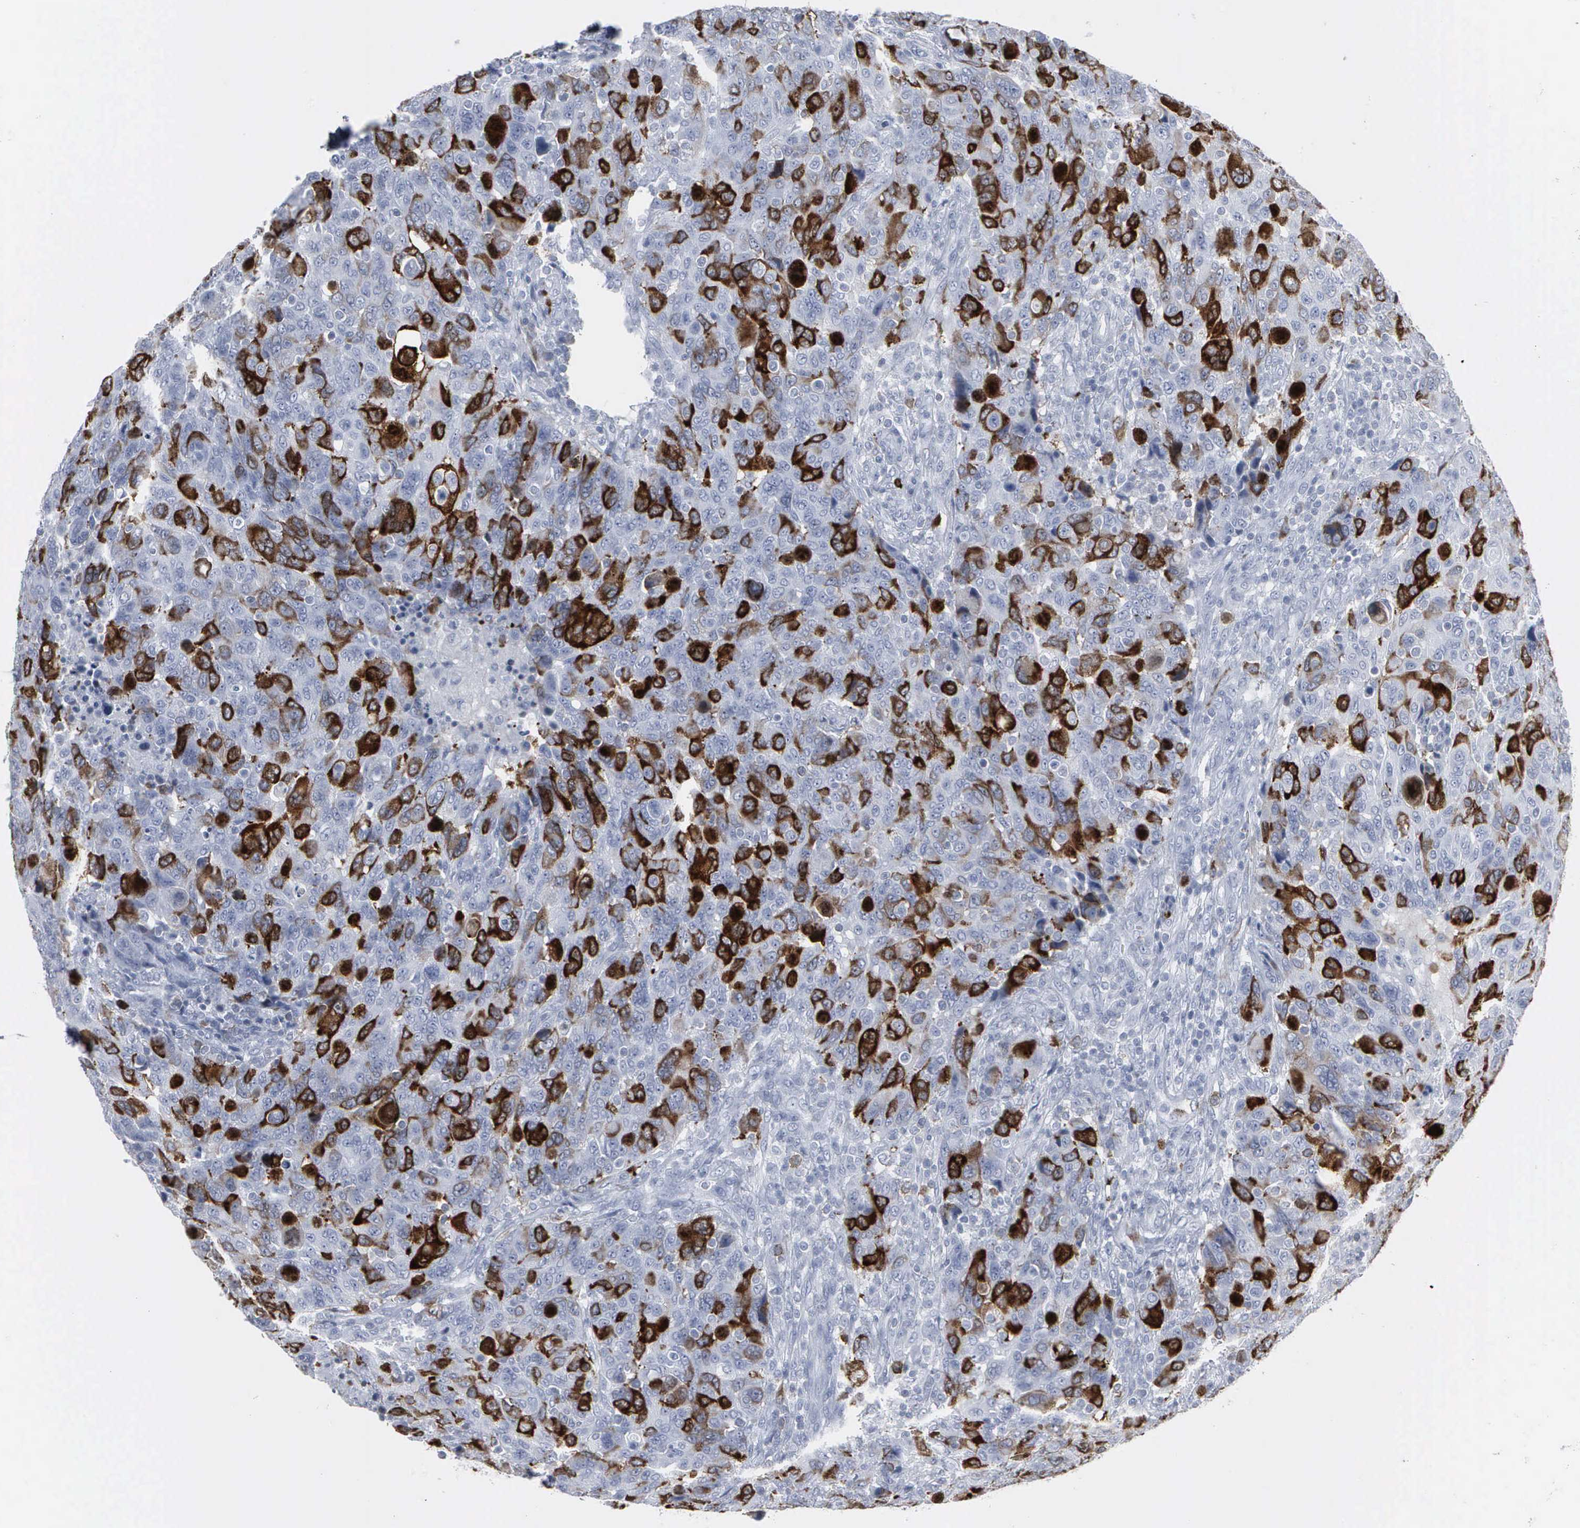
{"staining": {"intensity": "strong", "quantity": "25%-75%", "location": "cytoplasmic/membranous,nuclear"}, "tissue": "breast cancer", "cell_type": "Tumor cells", "image_type": "cancer", "snomed": [{"axis": "morphology", "description": "Duct carcinoma"}, {"axis": "topography", "description": "Breast"}], "caption": "A high-resolution image shows immunohistochemistry (IHC) staining of invasive ductal carcinoma (breast), which exhibits strong cytoplasmic/membranous and nuclear staining in approximately 25%-75% of tumor cells. (DAB IHC, brown staining for protein, blue staining for nuclei).", "gene": "CCNB1", "patient": {"sex": "female", "age": 37}}